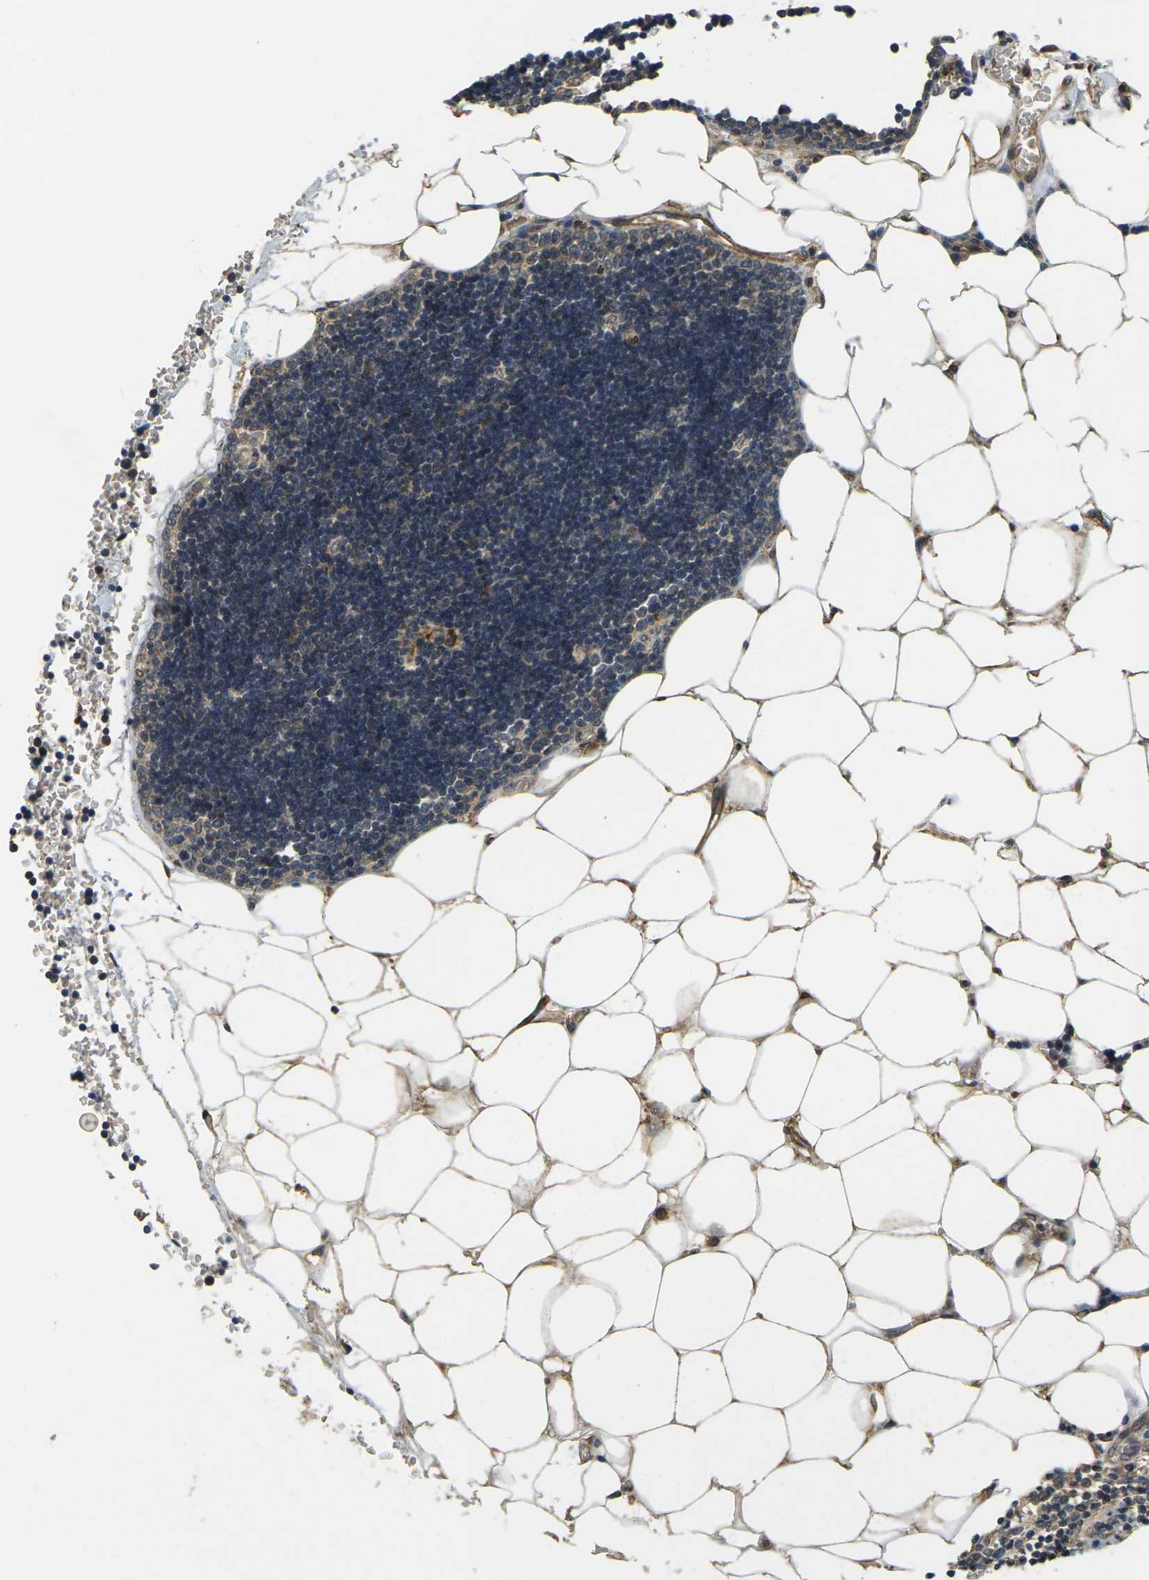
{"staining": {"intensity": "moderate", "quantity": "25%-75%", "location": "cytoplasmic/membranous"}, "tissue": "lymph node", "cell_type": "Germinal center cells", "image_type": "normal", "snomed": [{"axis": "morphology", "description": "Normal tissue, NOS"}, {"axis": "topography", "description": "Lymph node"}], "caption": "Moderate cytoplasmic/membranous expression is identified in approximately 25%-75% of germinal center cells in benign lymph node. The staining was performed using DAB, with brown indicating positive protein expression. Nuclei are stained blue with hematoxylin.", "gene": "FUT11", "patient": {"sex": "male", "age": 33}}